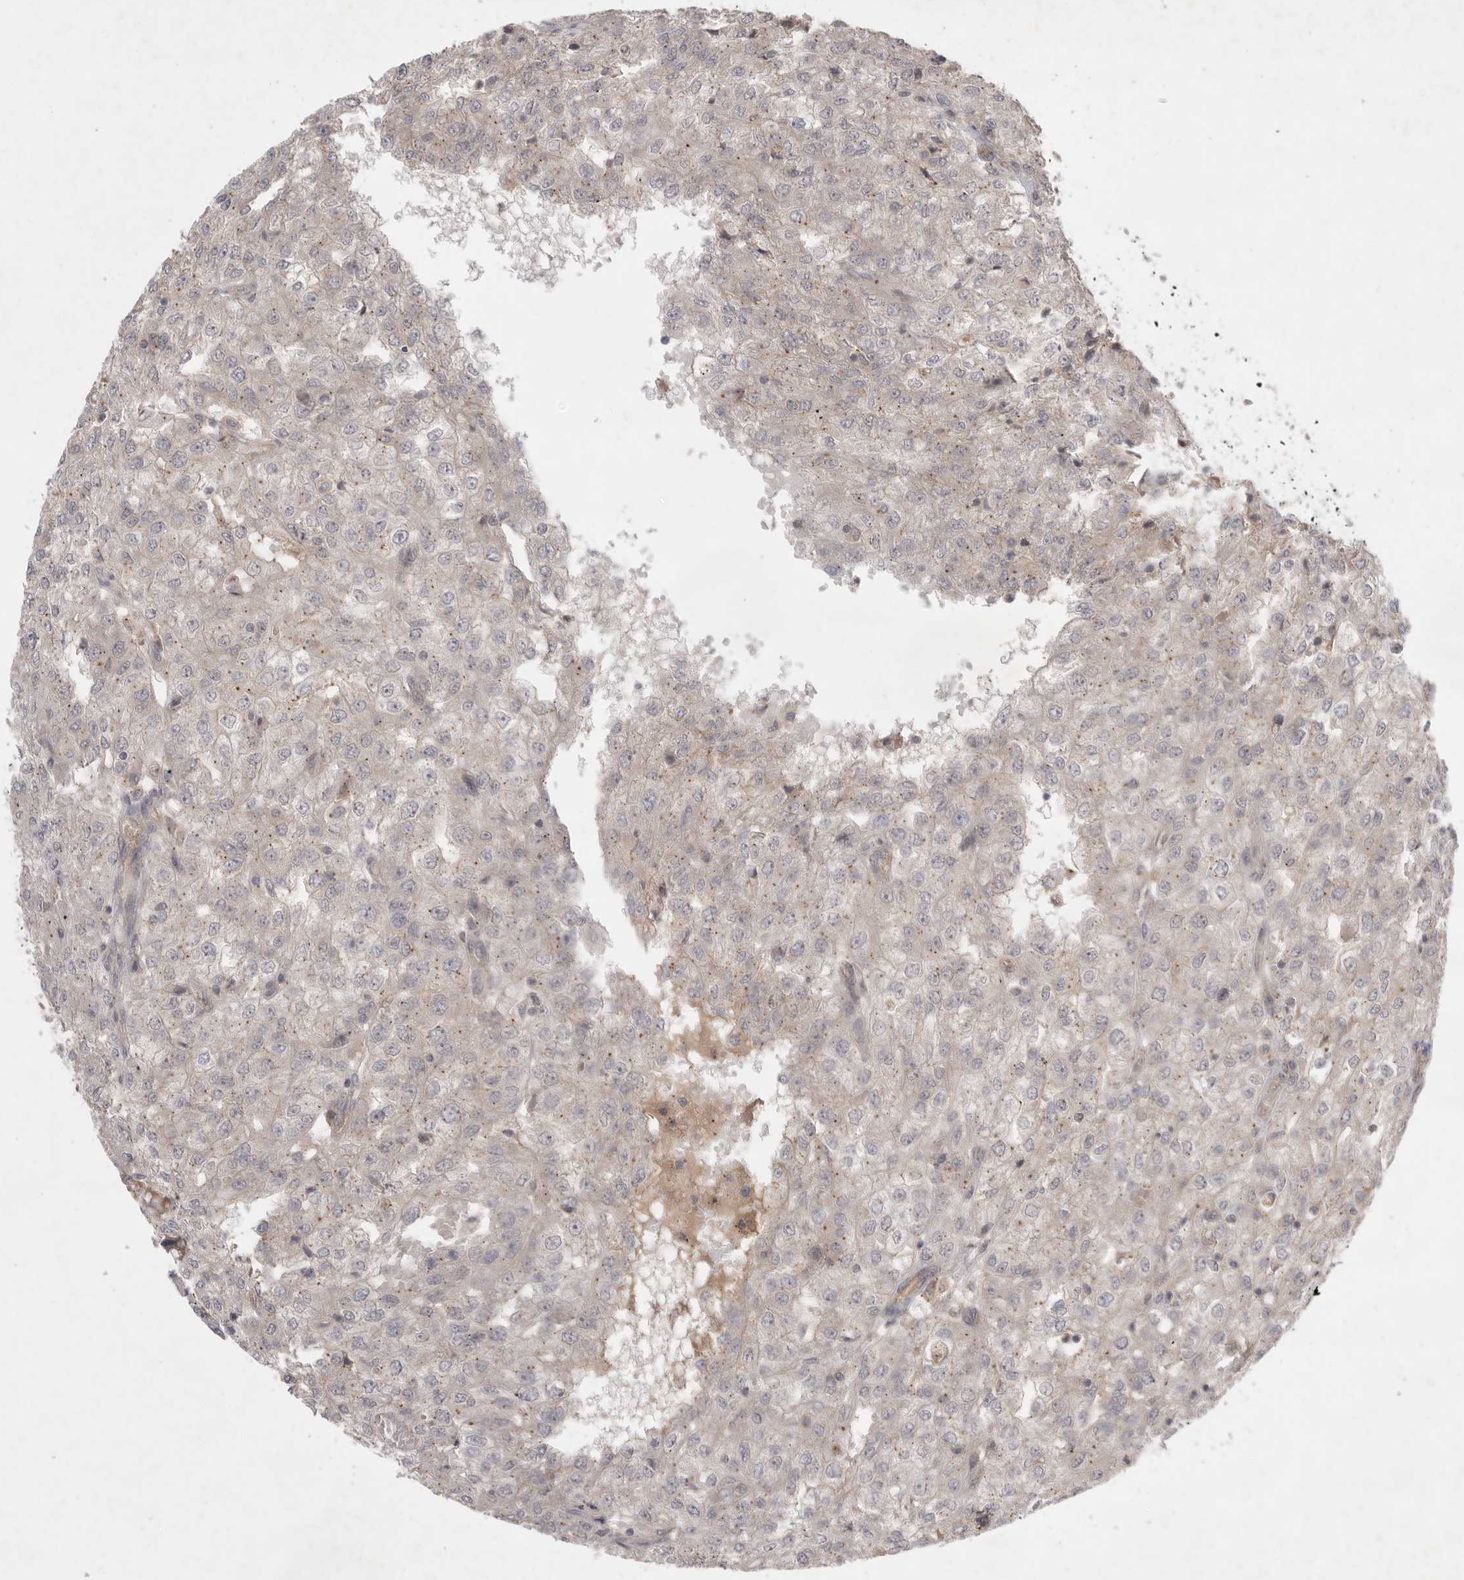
{"staining": {"intensity": "negative", "quantity": "none", "location": "none"}, "tissue": "renal cancer", "cell_type": "Tumor cells", "image_type": "cancer", "snomed": [{"axis": "morphology", "description": "Adenocarcinoma, NOS"}, {"axis": "topography", "description": "Kidney"}], "caption": "The IHC histopathology image has no significant staining in tumor cells of adenocarcinoma (renal) tissue.", "gene": "NRCAM", "patient": {"sex": "female", "age": 54}}